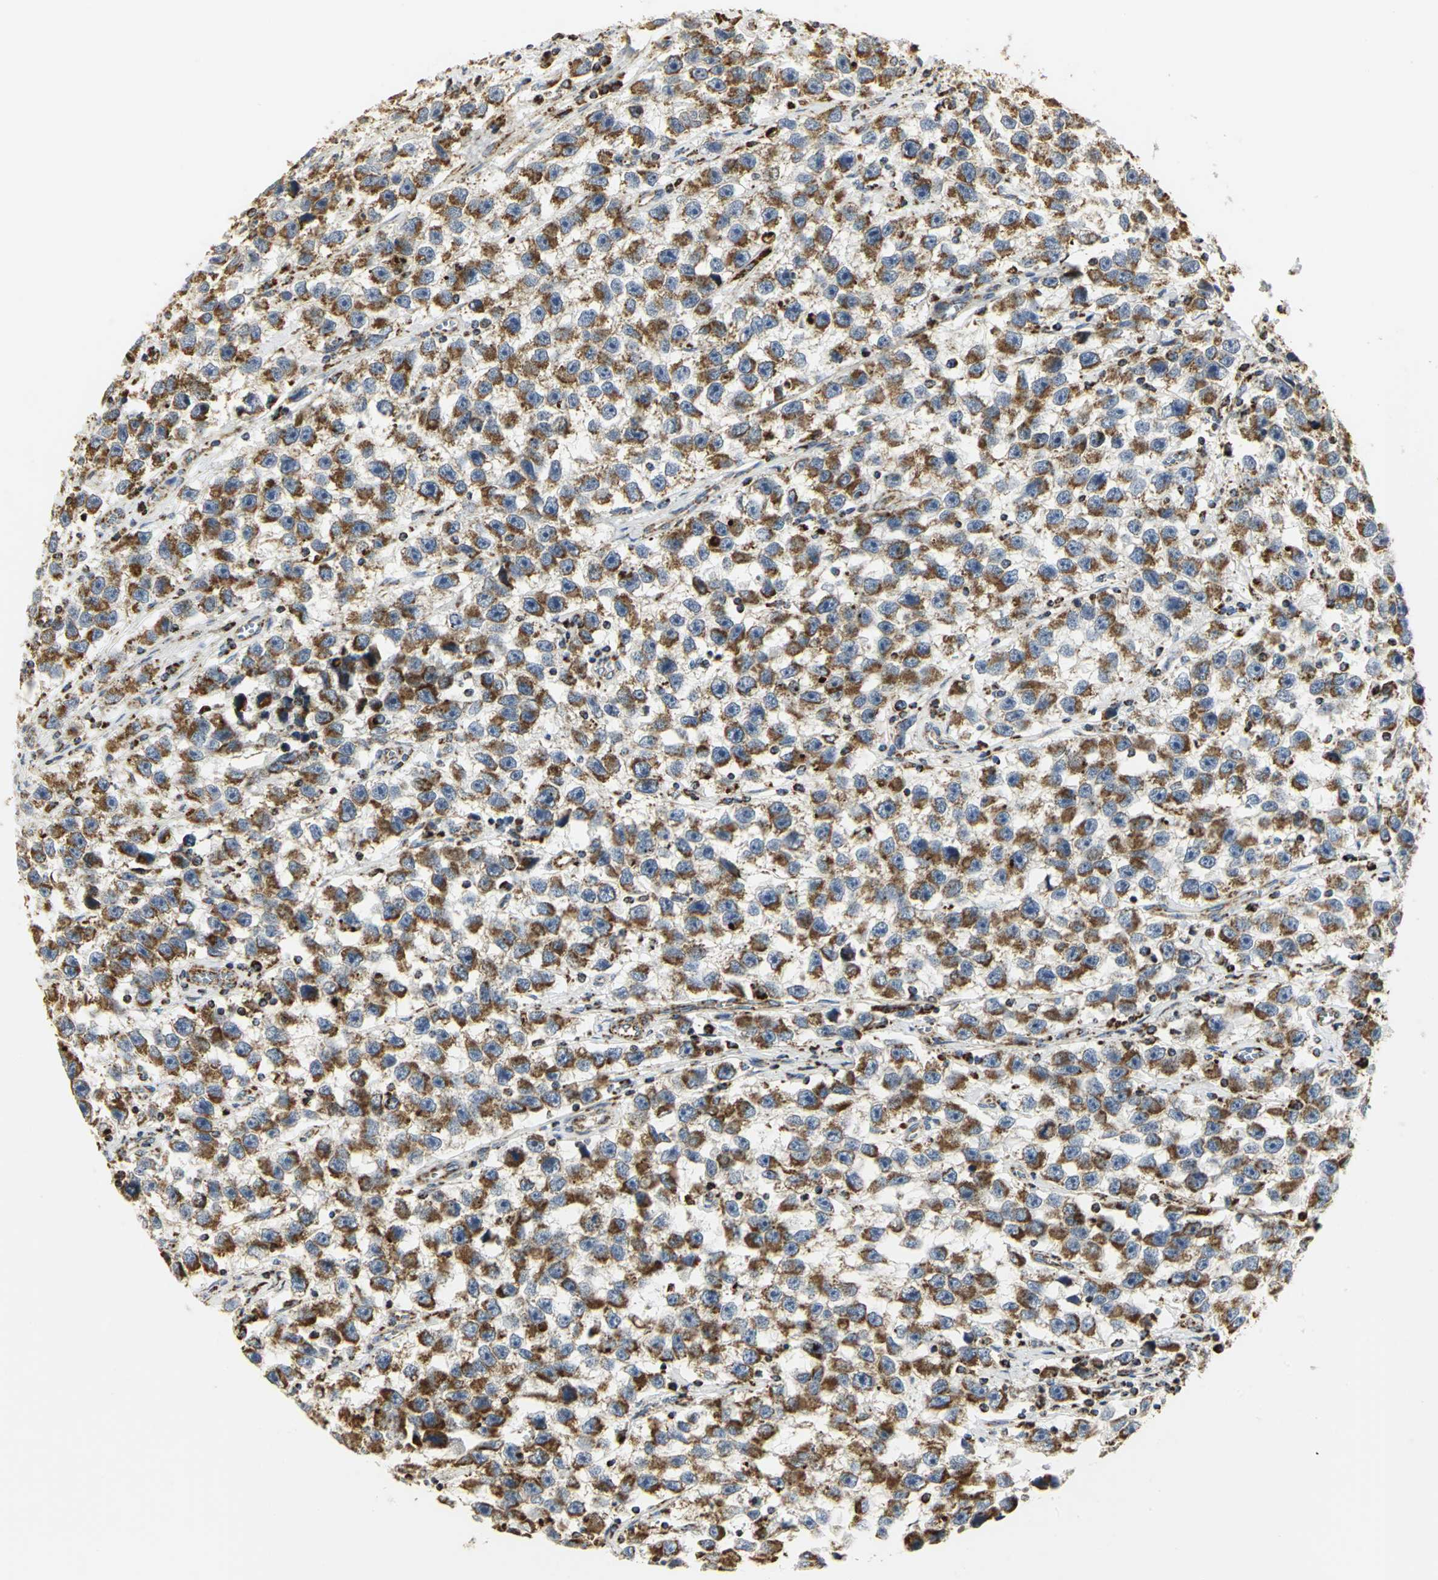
{"staining": {"intensity": "moderate", "quantity": ">75%", "location": "cytoplasmic/membranous"}, "tissue": "testis cancer", "cell_type": "Tumor cells", "image_type": "cancer", "snomed": [{"axis": "morphology", "description": "Seminoma, NOS"}, {"axis": "topography", "description": "Testis"}], "caption": "Tumor cells reveal medium levels of moderate cytoplasmic/membranous expression in approximately >75% of cells in testis seminoma.", "gene": "VDAC1", "patient": {"sex": "male", "age": 33}}